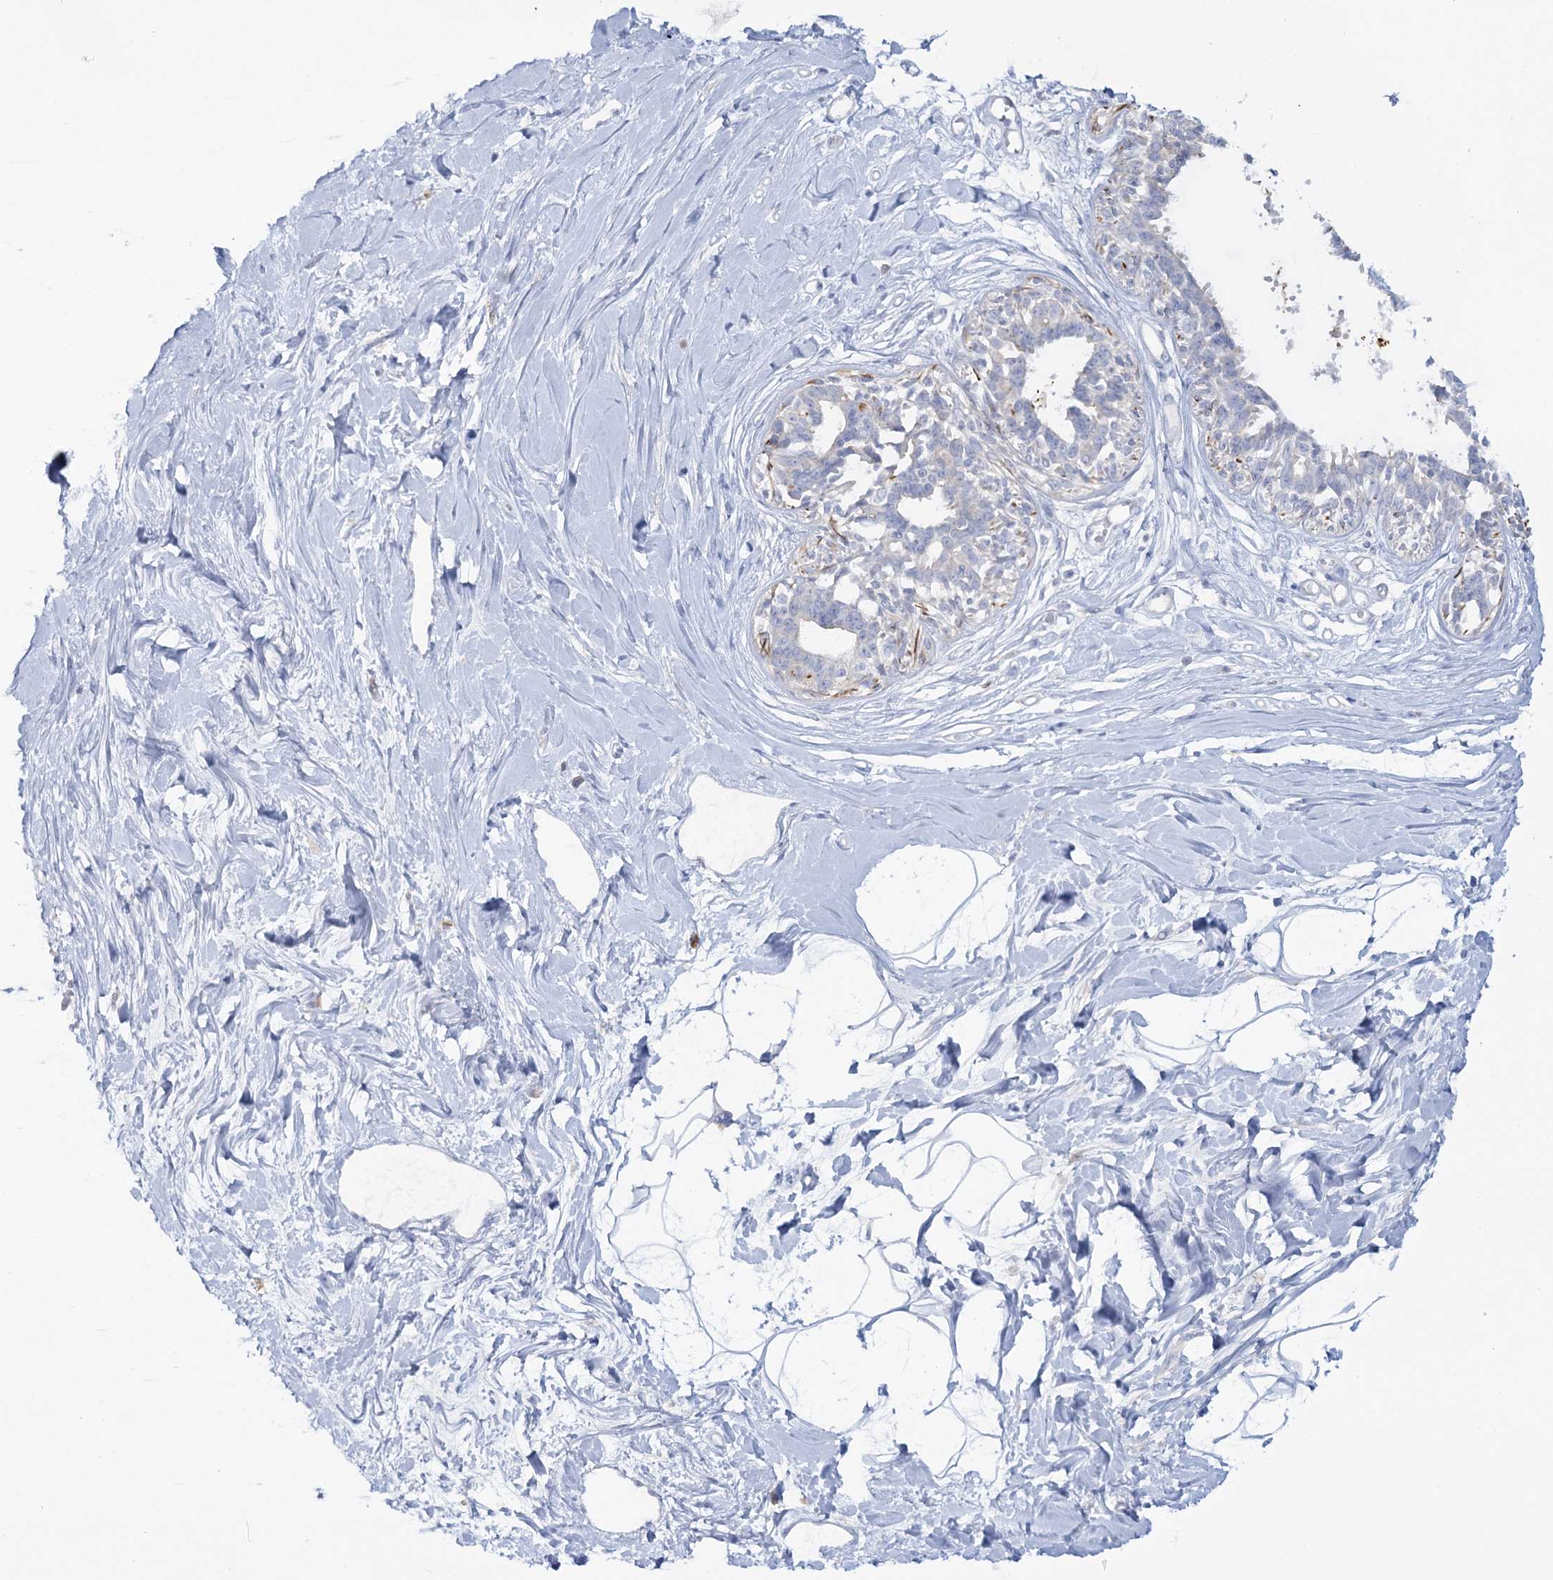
{"staining": {"intensity": "negative", "quantity": "none", "location": "none"}, "tissue": "breast", "cell_type": "Adipocytes", "image_type": "normal", "snomed": [{"axis": "morphology", "description": "Normal tissue, NOS"}, {"axis": "topography", "description": "Breast"}], "caption": "This is an immunohistochemistry (IHC) histopathology image of benign breast. There is no positivity in adipocytes.", "gene": "WDSUB1", "patient": {"sex": "female", "age": 45}}